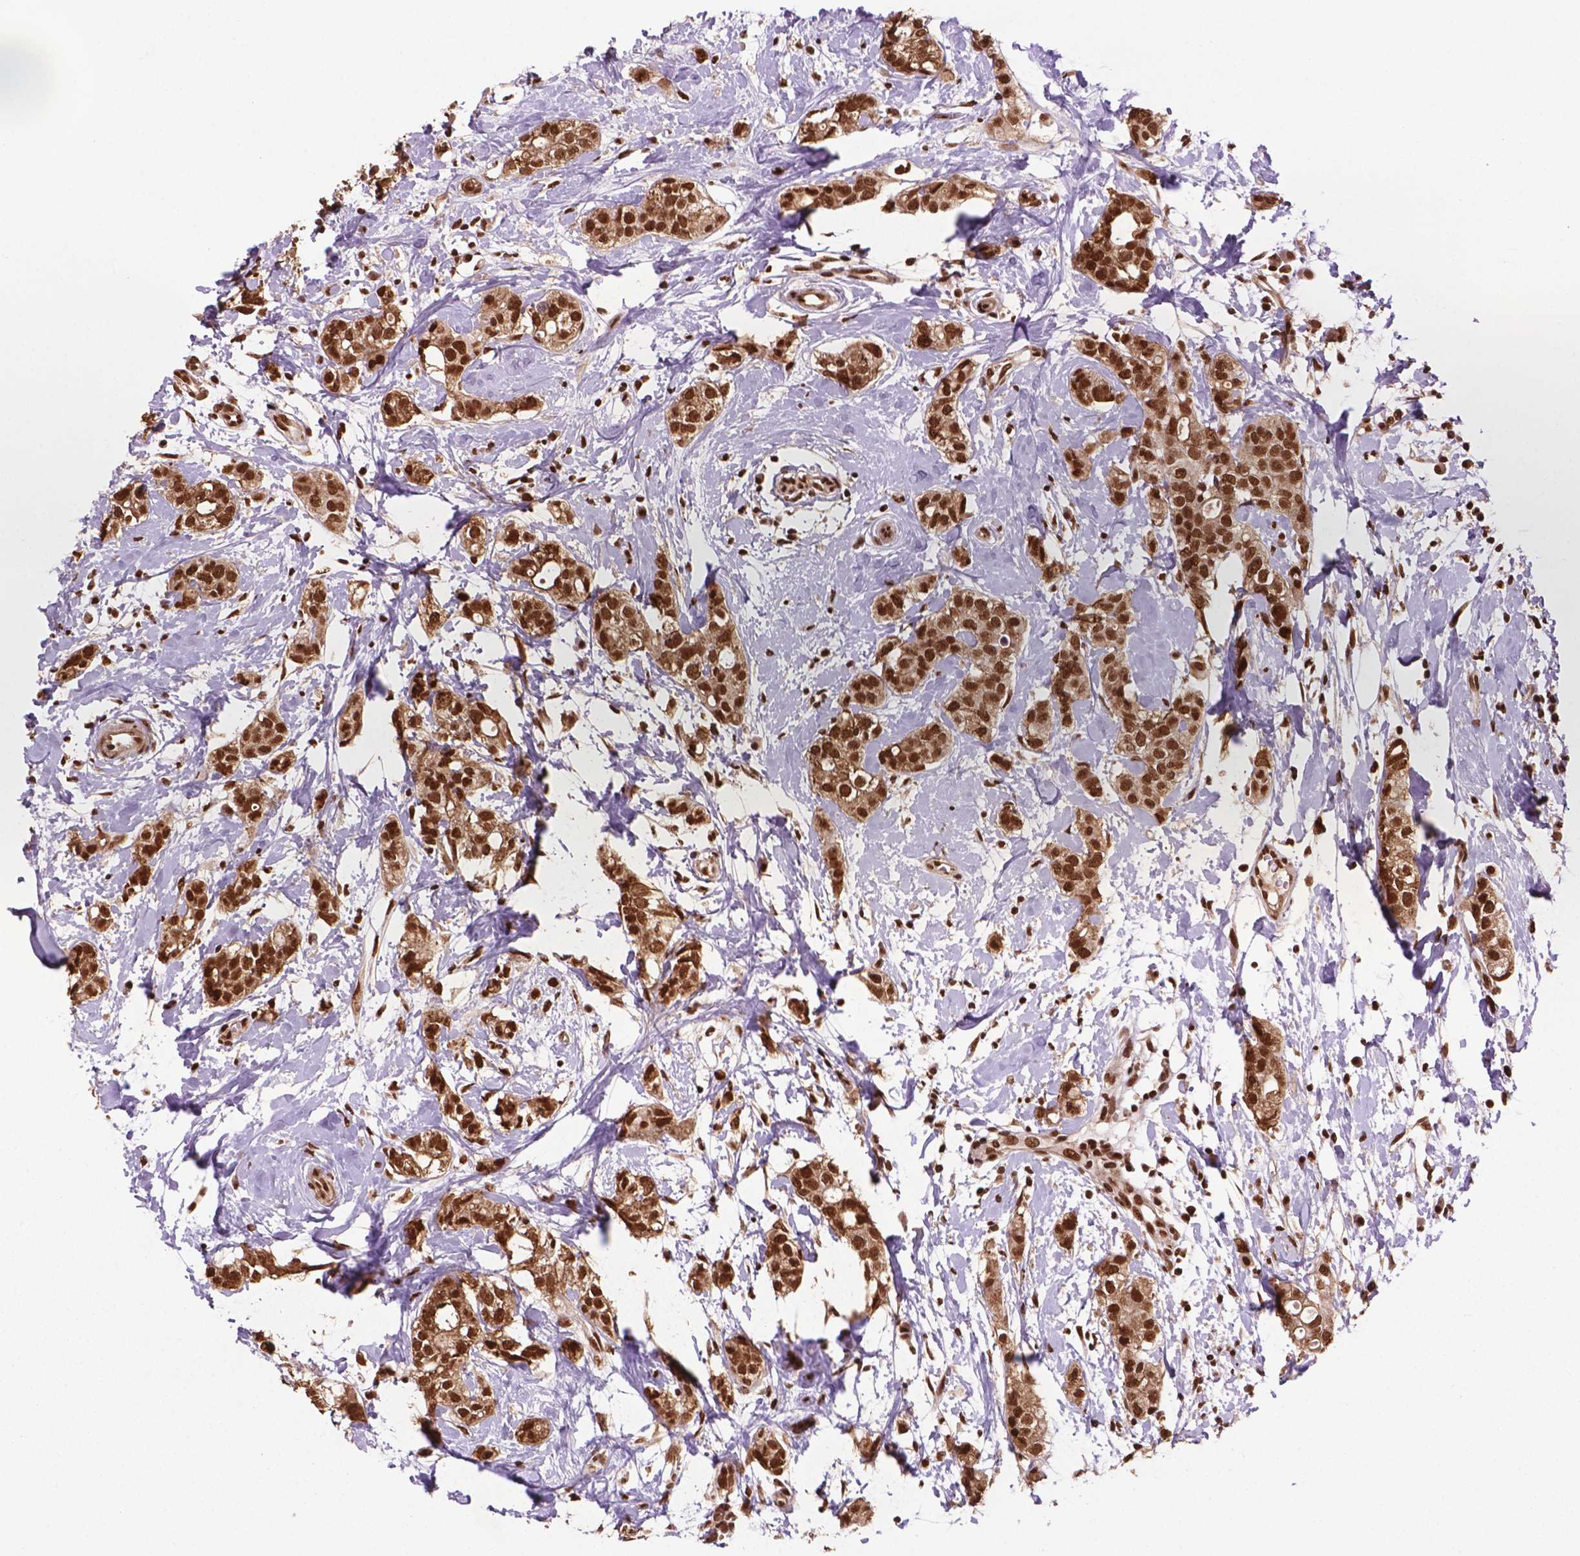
{"staining": {"intensity": "strong", "quantity": ">75%", "location": "nuclear"}, "tissue": "breast cancer", "cell_type": "Tumor cells", "image_type": "cancer", "snomed": [{"axis": "morphology", "description": "Duct carcinoma"}, {"axis": "topography", "description": "Breast"}], "caption": "Brown immunohistochemical staining in breast cancer reveals strong nuclear staining in about >75% of tumor cells.", "gene": "SIRT6", "patient": {"sex": "female", "age": 40}}